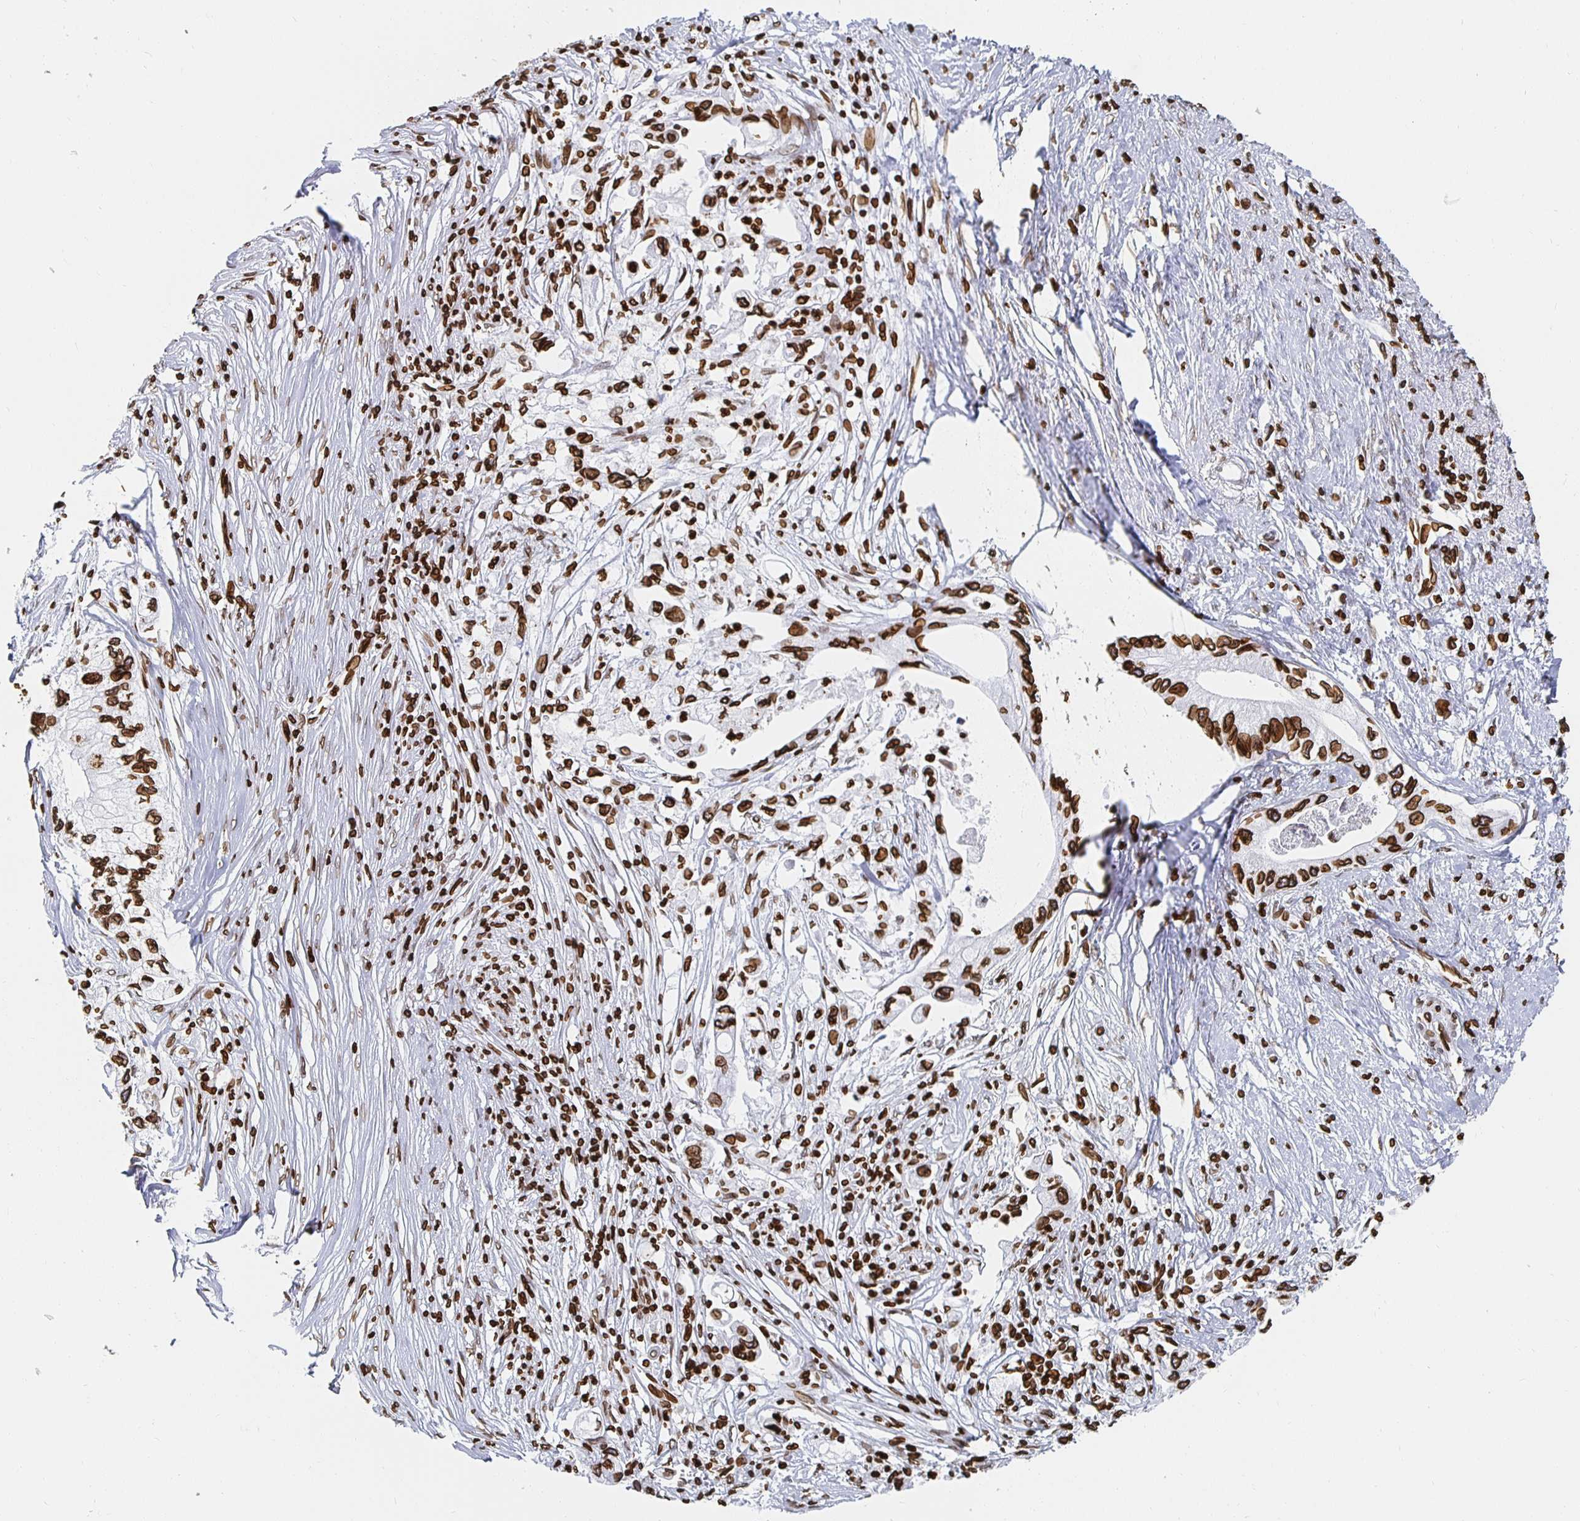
{"staining": {"intensity": "strong", "quantity": ">75%", "location": "cytoplasmic/membranous,nuclear"}, "tissue": "pancreatic cancer", "cell_type": "Tumor cells", "image_type": "cancer", "snomed": [{"axis": "morphology", "description": "Adenocarcinoma, NOS"}, {"axis": "topography", "description": "Pancreas"}], "caption": "Immunohistochemical staining of pancreatic cancer shows strong cytoplasmic/membranous and nuclear protein positivity in approximately >75% of tumor cells. (DAB IHC, brown staining for protein, blue staining for nuclei).", "gene": "LMNB1", "patient": {"sex": "male", "age": 61}}